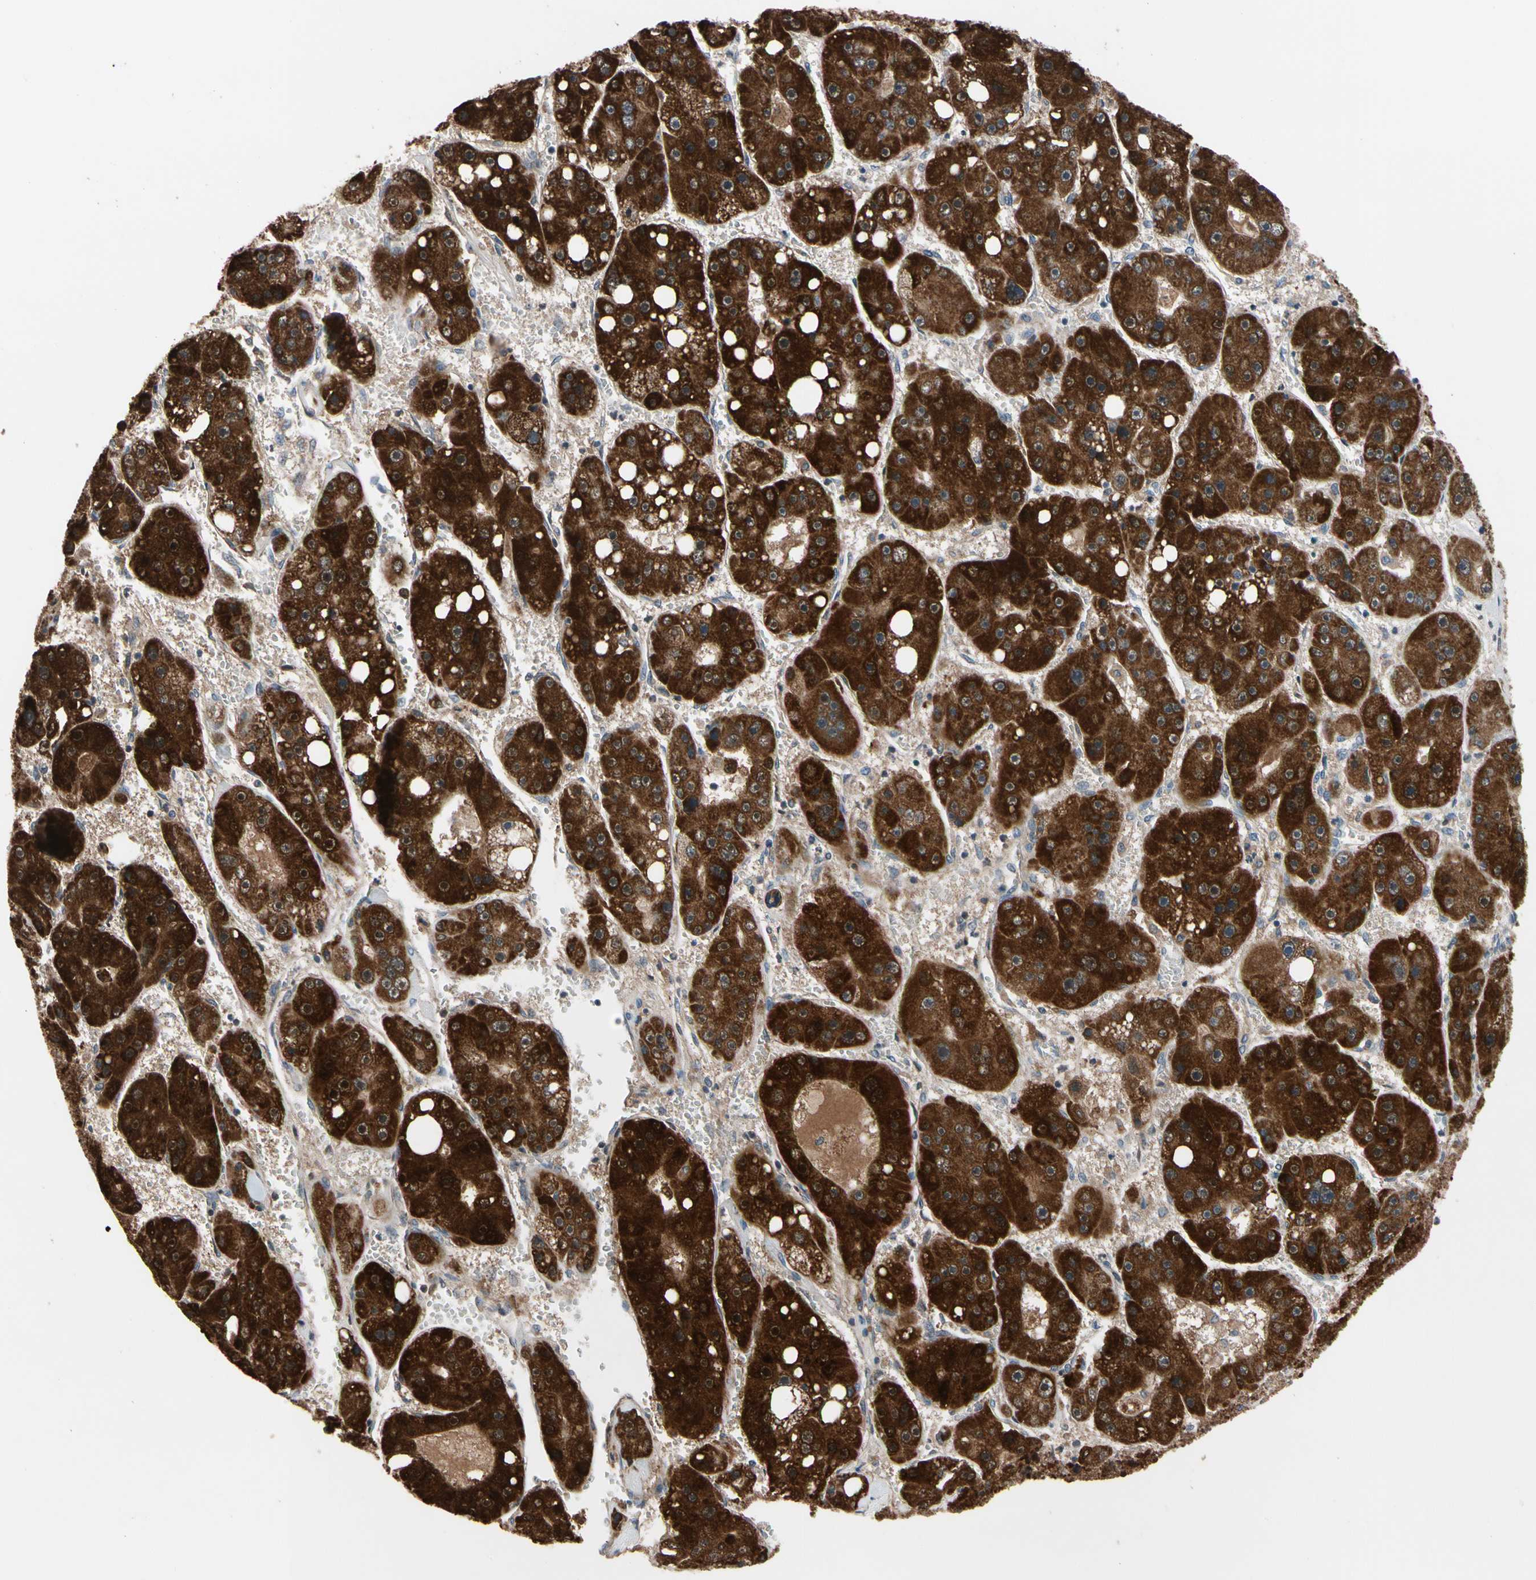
{"staining": {"intensity": "strong", "quantity": ">75%", "location": "cytoplasmic/membranous"}, "tissue": "liver cancer", "cell_type": "Tumor cells", "image_type": "cancer", "snomed": [{"axis": "morphology", "description": "Carcinoma, Hepatocellular, NOS"}, {"axis": "topography", "description": "Liver"}], "caption": "This histopathology image displays immunohistochemistry (IHC) staining of human liver cancer, with high strong cytoplasmic/membranous positivity in approximately >75% of tumor cells.", "gene": "MTHFS", "patient": {"sex": "female", "age": 61}}